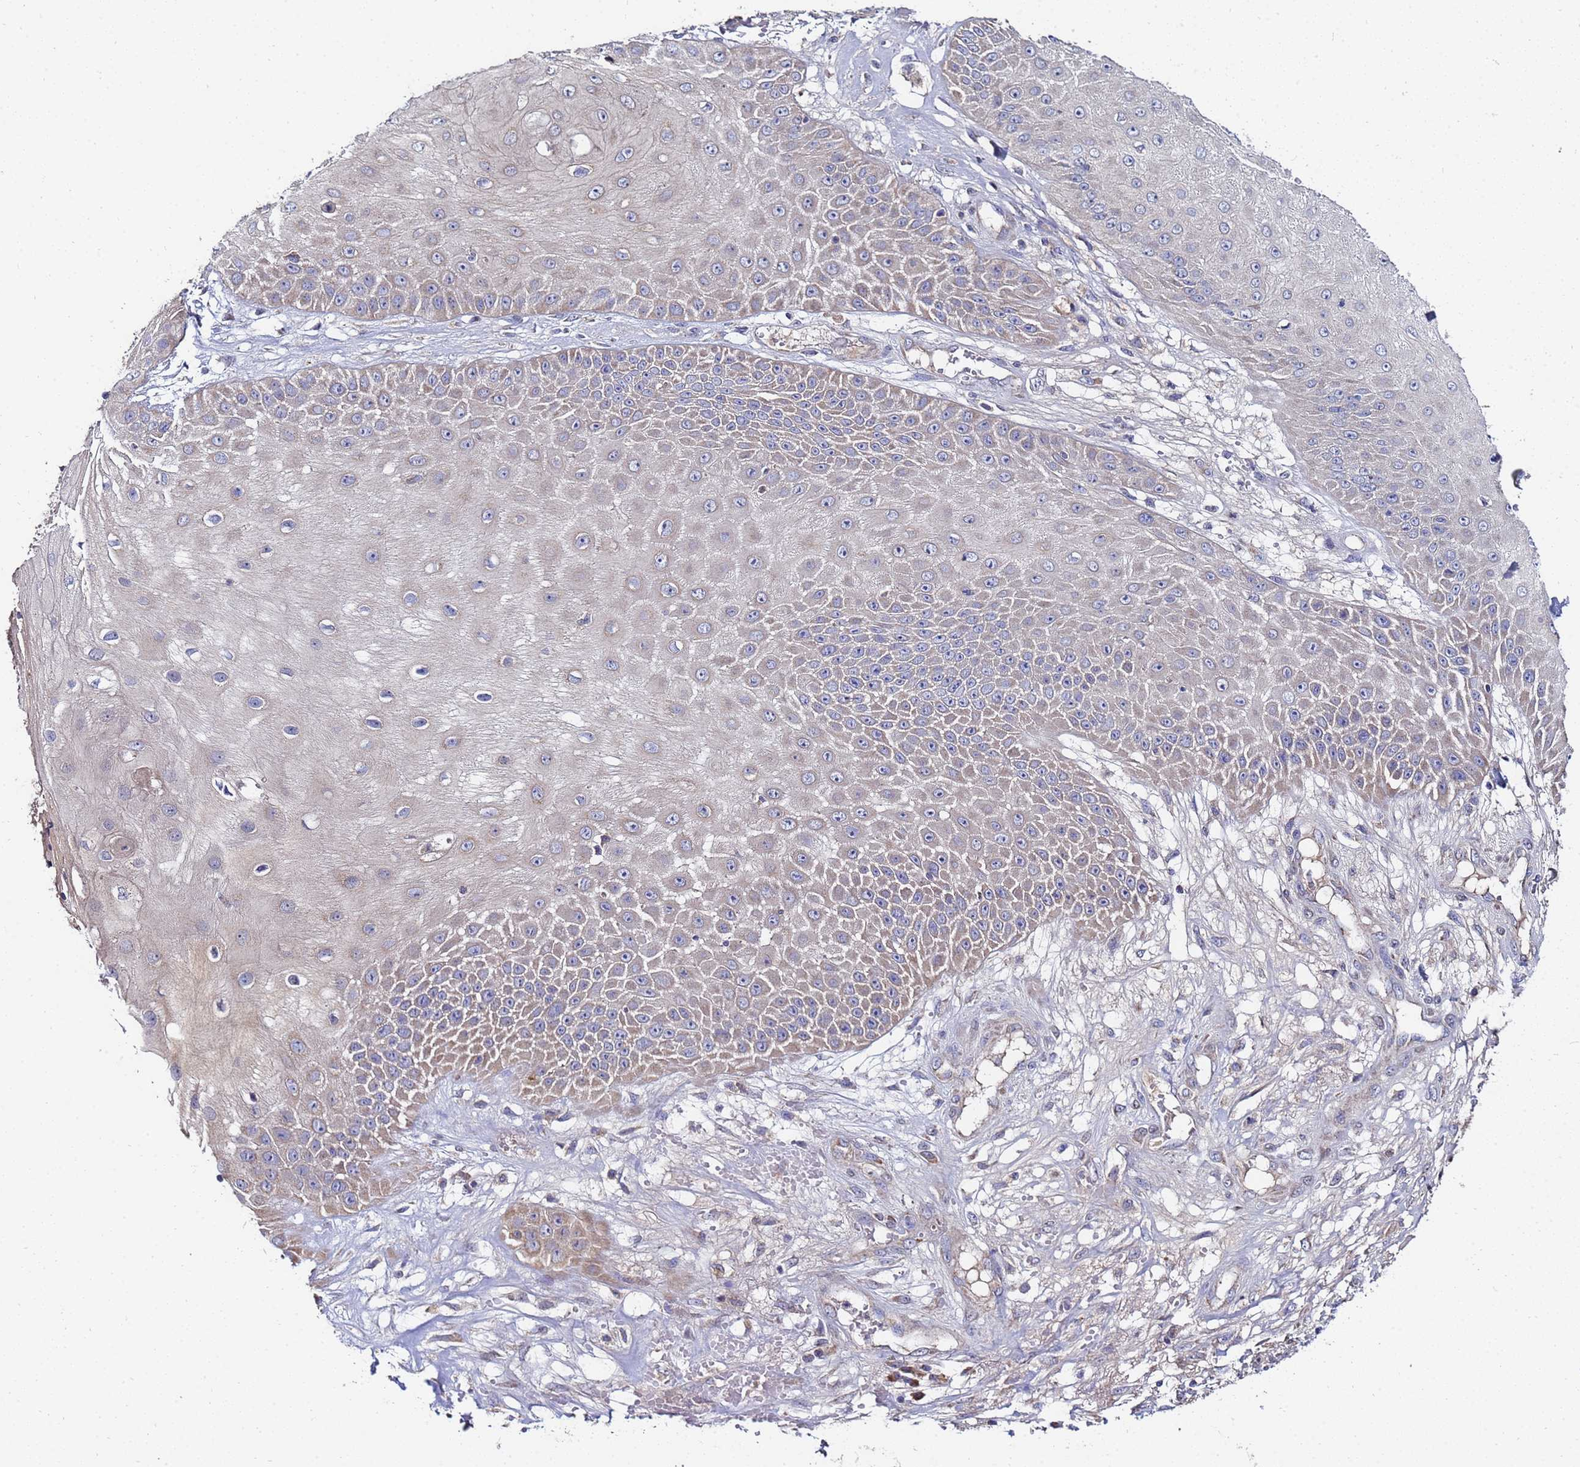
{"staining": {"intensity": "weak", "quantity": "<25%", "location": "cytoplasmic/membranous"}, "tissue": "skin cancer", "cell_type": "Tumor cells", "image_type": "cancer", "snomed": [{"axis": "morphology", "description": "Squamous cell carcinoma, NOS"}, {"axis": "topography", "description": "Skin"}], "caption": "DAB (3,3'-diaminobenzidine) immunohistochemical staining of human skin squamous cell carcinoma reveals no significant staining in tumor cells.", "gene": "C5orf34", "patient": {"sex": "male", "age": 70}}